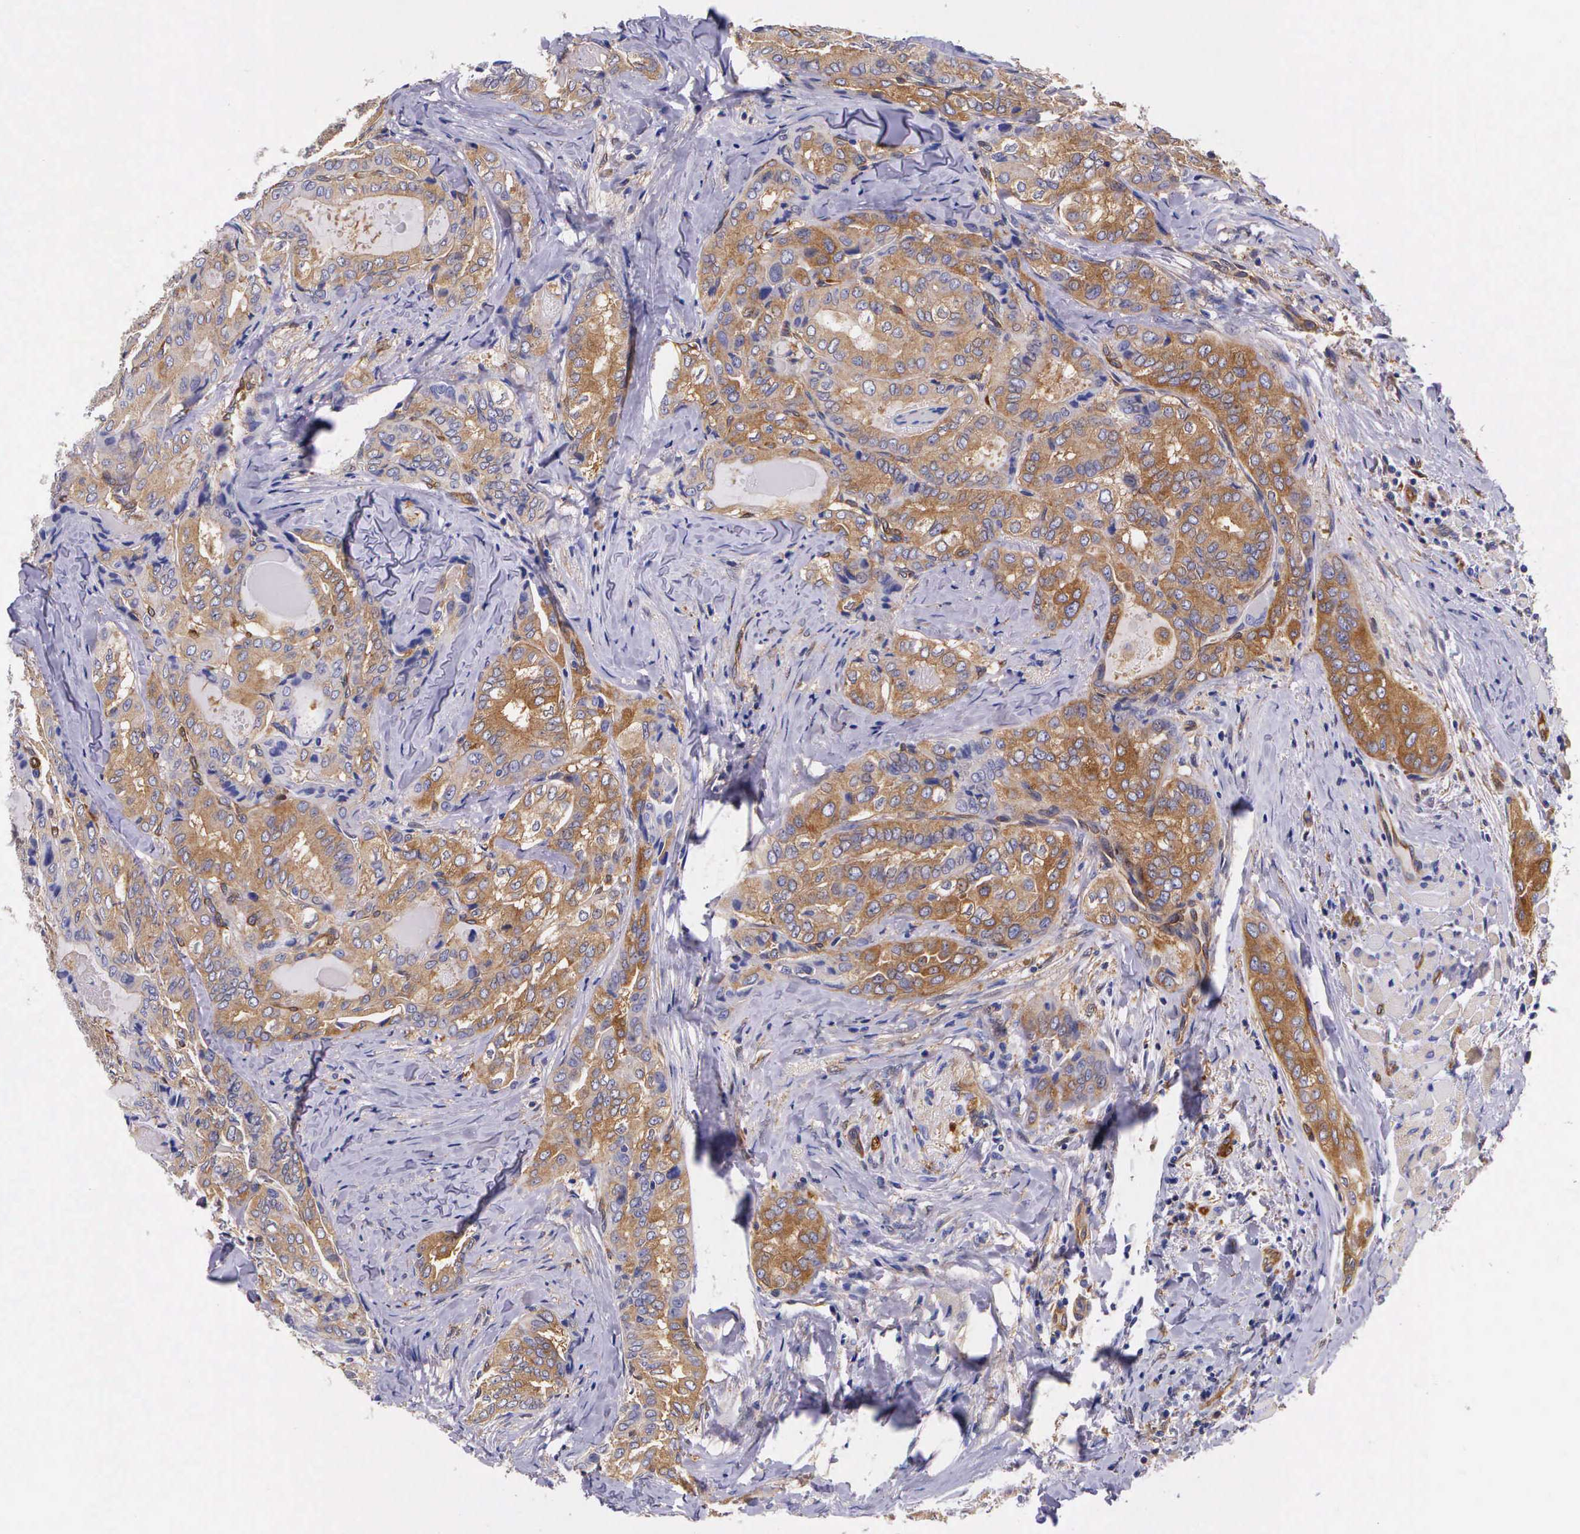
{"staining": {"intensity": "moderate", "quantity": ">75%", "location": "cytoplasmic/membranous"}, "tissue": "thyroid cancer", "cell_type": "Tumor cells", "image_type": "cancer", "snomed": [{"axis": "morphology", "description": "Papillary adenocarcinoma, NOS"}, {"axis": "topography", "description": "Thyroid gland"}], "caption": "Protein staining of papillary adenocarcinoma (thyroid) tissue demonstrates moderate cytoplasmic/membranous expression in about >75% of tumor cells.", "gene": "BCAR1", "patient": {"sex": "female", "age": 71}}